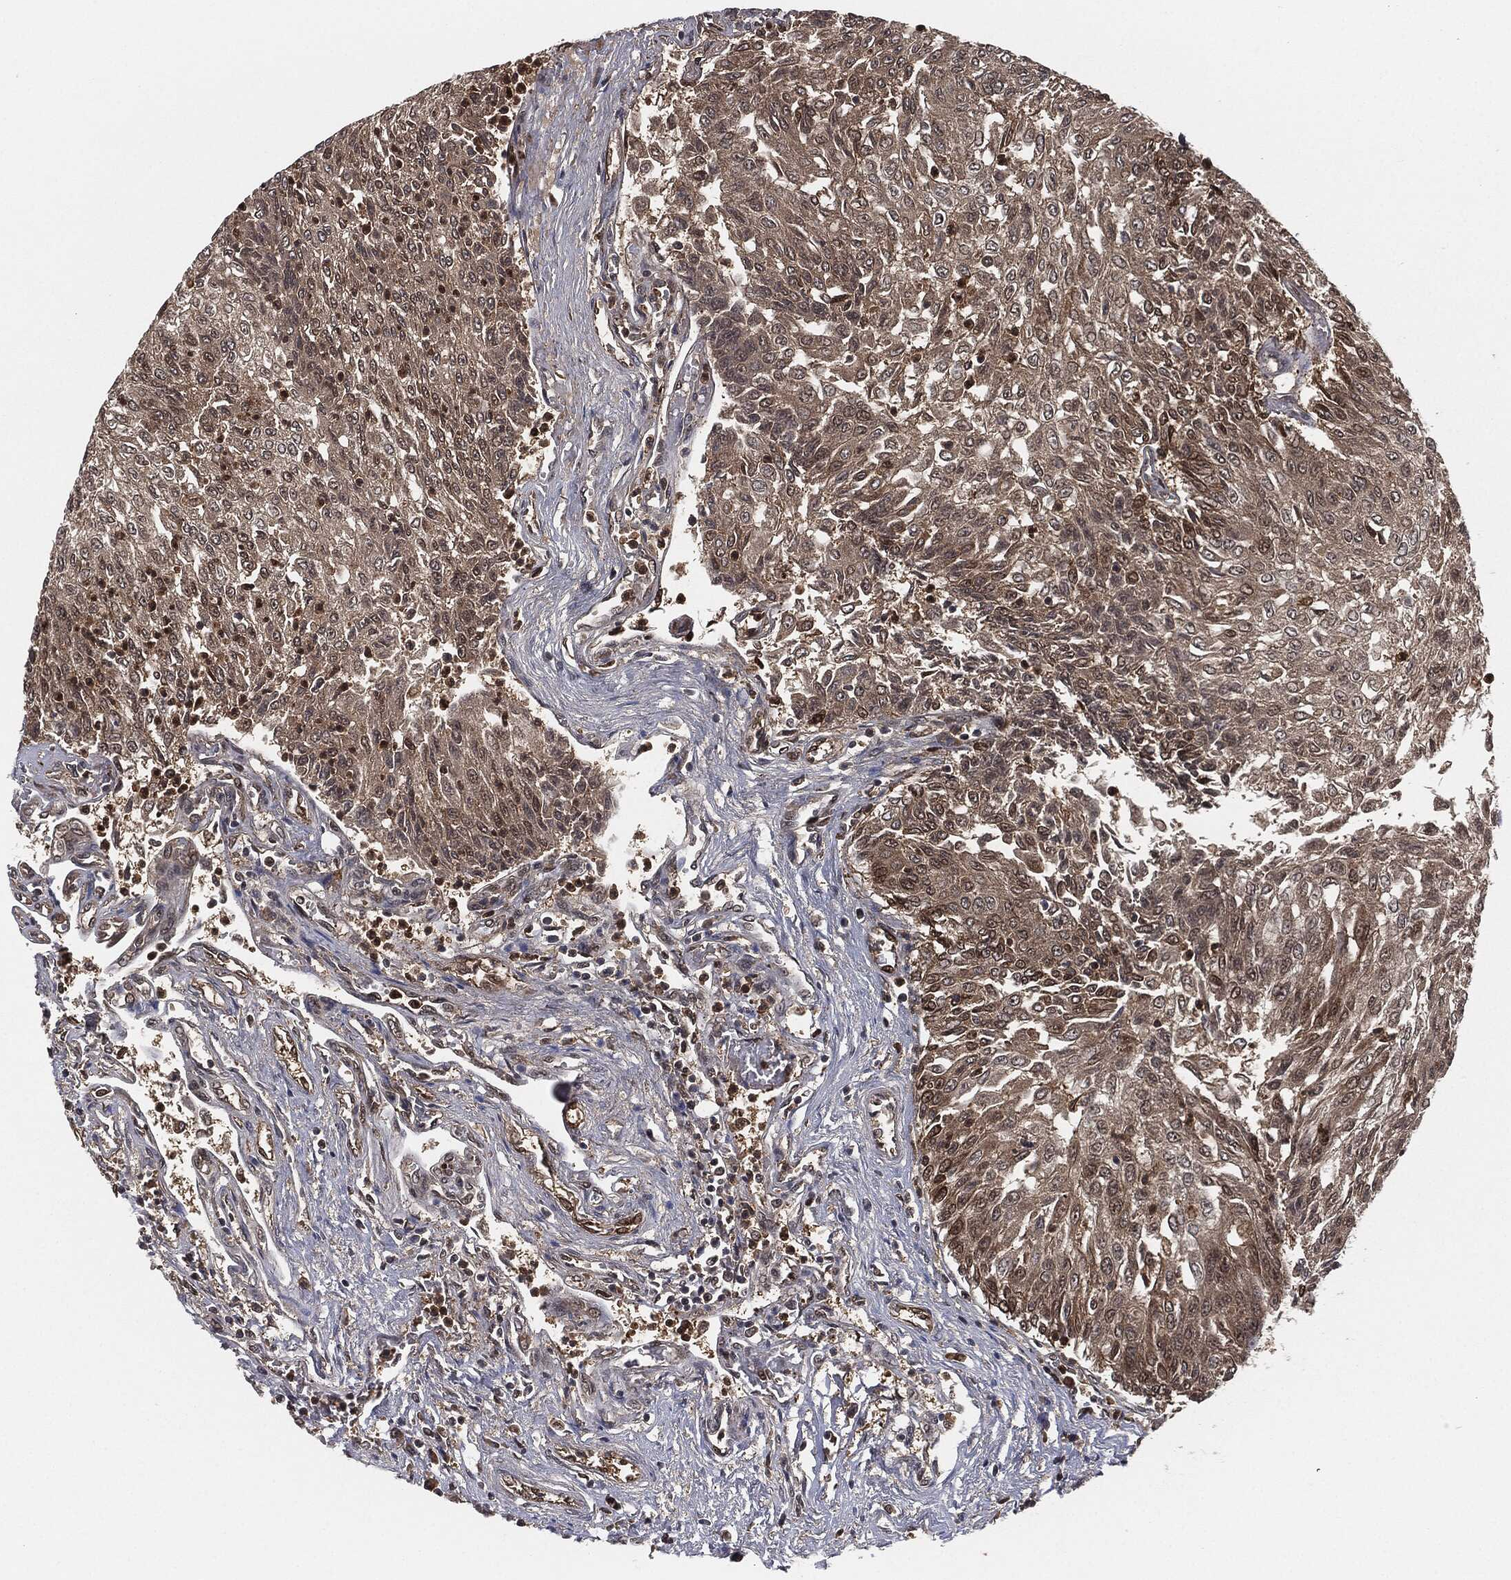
{"staining": {"intensity": "weak", "quantity": "25%-75%", "location": "nuclear"}, "tissue": "urothelial cancer", "cell_type": "Tumor cells", "image_type": "cancer", "snomed": [{"axis": "morphology", "description": "Urothelial carcinoma, Low grade"}, {"axis": "topography", "description": "Urinary bladder"}], "caption": "Protein expression analysis of urothelial carcinoma (low-grade) reveals weak nuclear staining in approximately 25%-75% of tumor cells.", "gene": "CAPRIN2", "patient": {"sex": "male", "age": 78}}